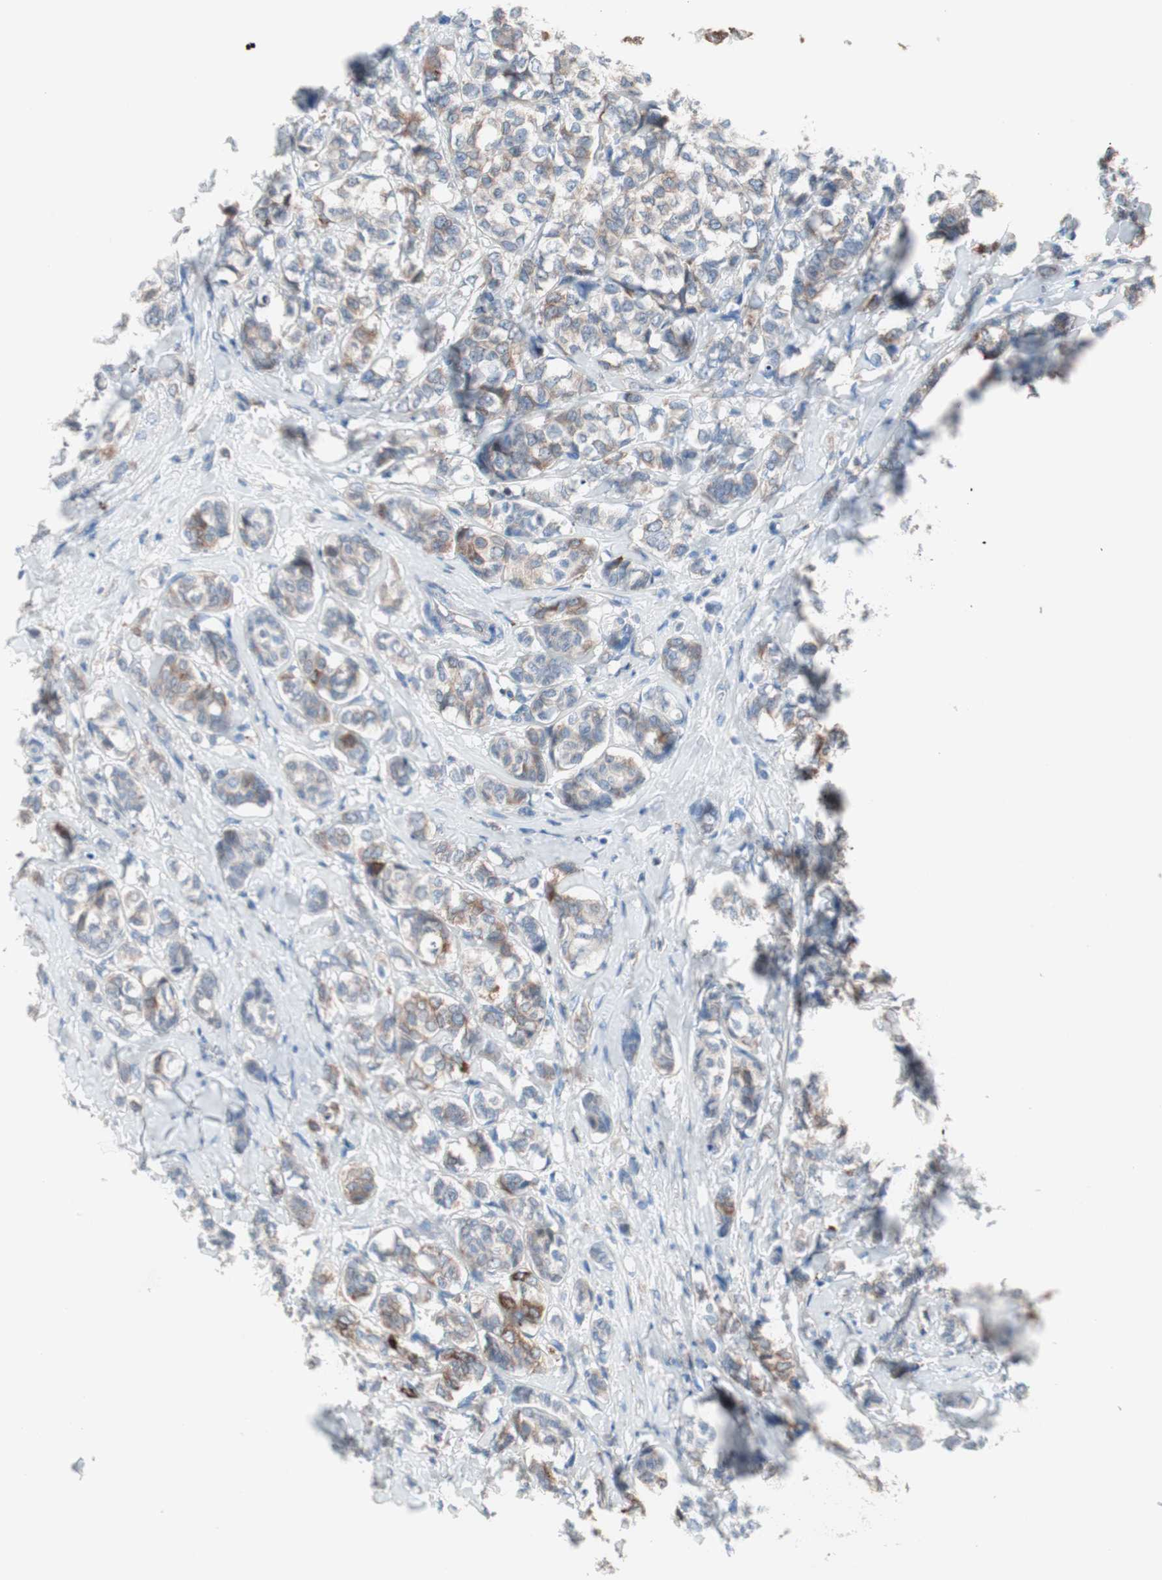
{"staining": {"intensity": "moderate", "quantity": "25%-75%", "location": "cytoplasmic/membranous"}, "tissue": "breast cancer", "cell_type": "Tumor cells", "image_type": "cancer", "snomed": [{"axis": "morphology", "description": "Duct carcinoma"}, {"axis": "topography", "description": "Breast"}], "caption": "Breast intraductal carcinoma stained for a protein (brown) demonstrates moderate cytoplasmic/membranous positive expression in about 25%-75% of tumor cells.", "gene": "SLC27A4", "patient": {"sex": "female", "age": 40}}